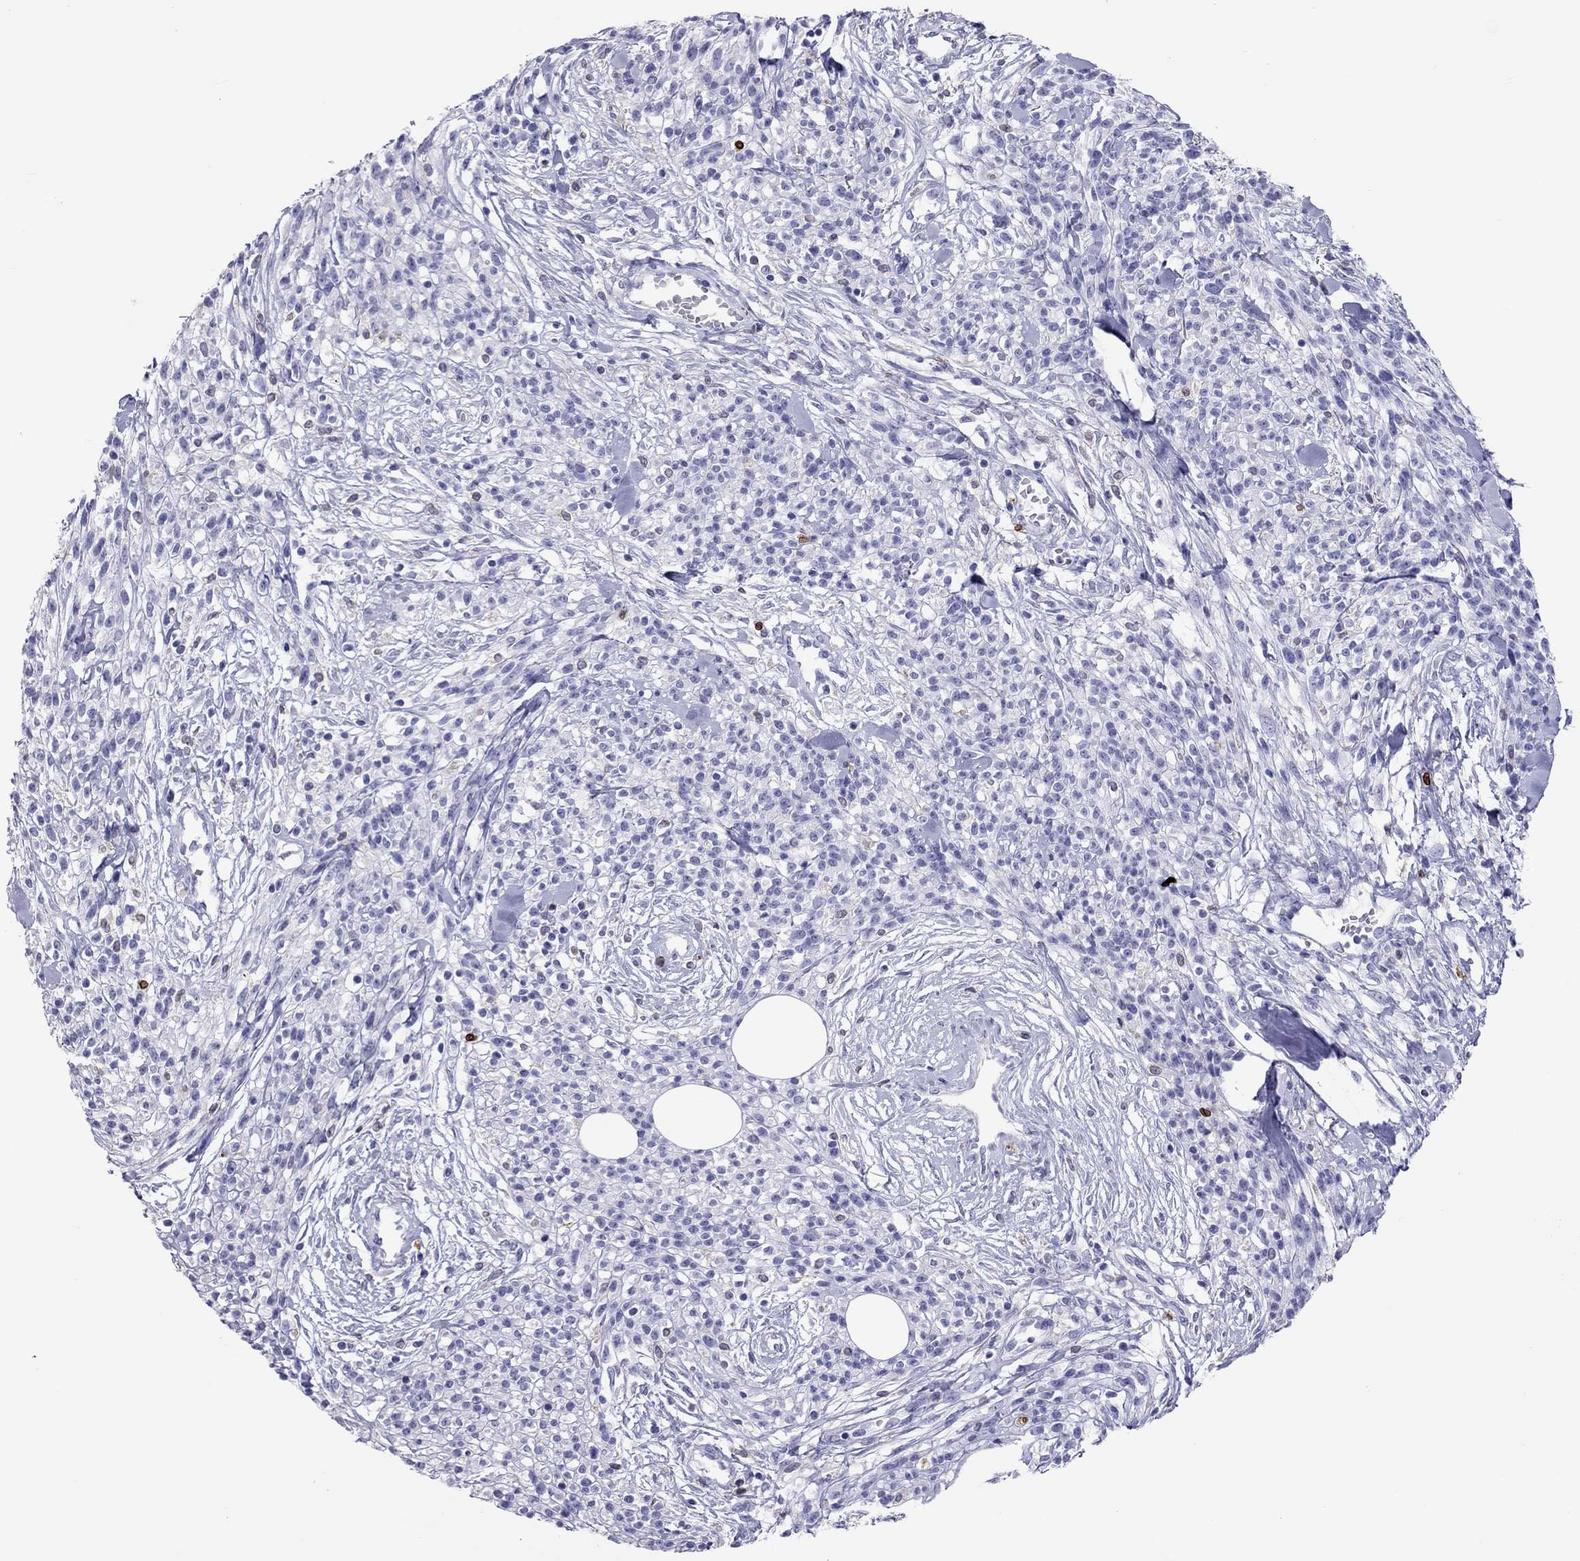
{"staining": {"intensity": "negative", "quantity": "none", "location": "none"}, "tissue": "melanoma", "cell_type": "Tumor cells", "image_type": "cancer", "snomed": [{"axis": "morphology", "description": "Malignant melanoma, NOS"}, {"axis": "topography", "description": "Skin"}, {"axis": "topography", "description": "Skin of trunk"}], "caption": "An IHC histopathology image of melanoma is shown. There is no staining in tumor cells of melanoma. Nuclei are stained in blue.", "gene": "ADORA2A", "patient": {"sex": "male", "age": 74}}